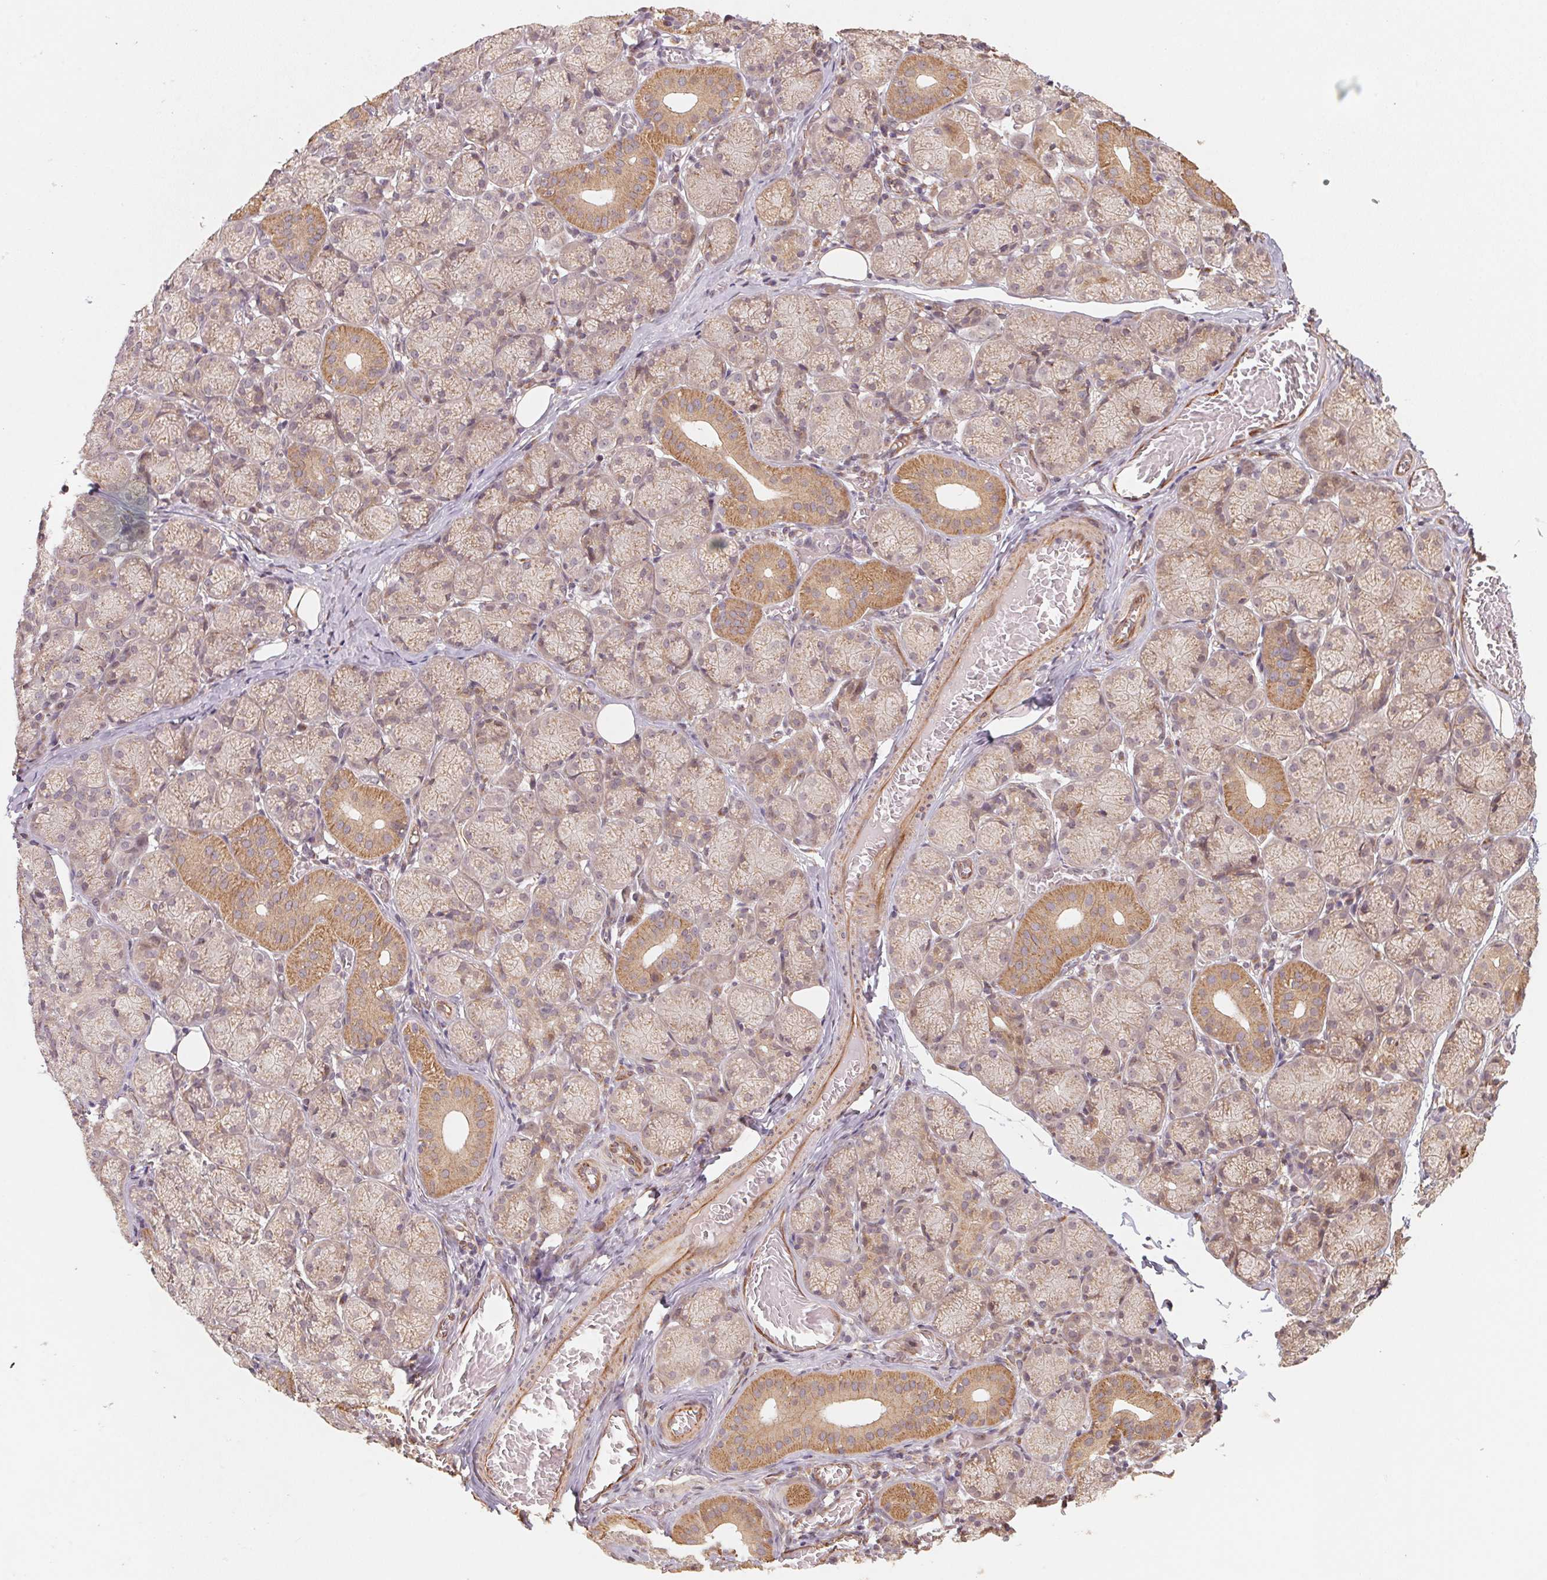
{"staining": {"intensity": "moderate", "quantity": "25%-75%", "location": "cytoplasmic/membranous"}, "tissue": "salivary gland", "cell_type": "Glandular cells", "image_type": "normal", "snomed": [{"axis": "morphology", "description": "Normal tissue, NOS"}, {"axis": "topography", "description": "Salivary gland"}, {"axis": "topography", "description": "Peripheral nerve tissue"}], "caption": "There is medium levels of moderate cytoplasmic/membranous expression in glandular cells of benign salivary gland, as demonstrated by immunohistochemical staining (brown color).", "gene": "TSPAN12", "patient": {"sex": "female", "age": 24}}